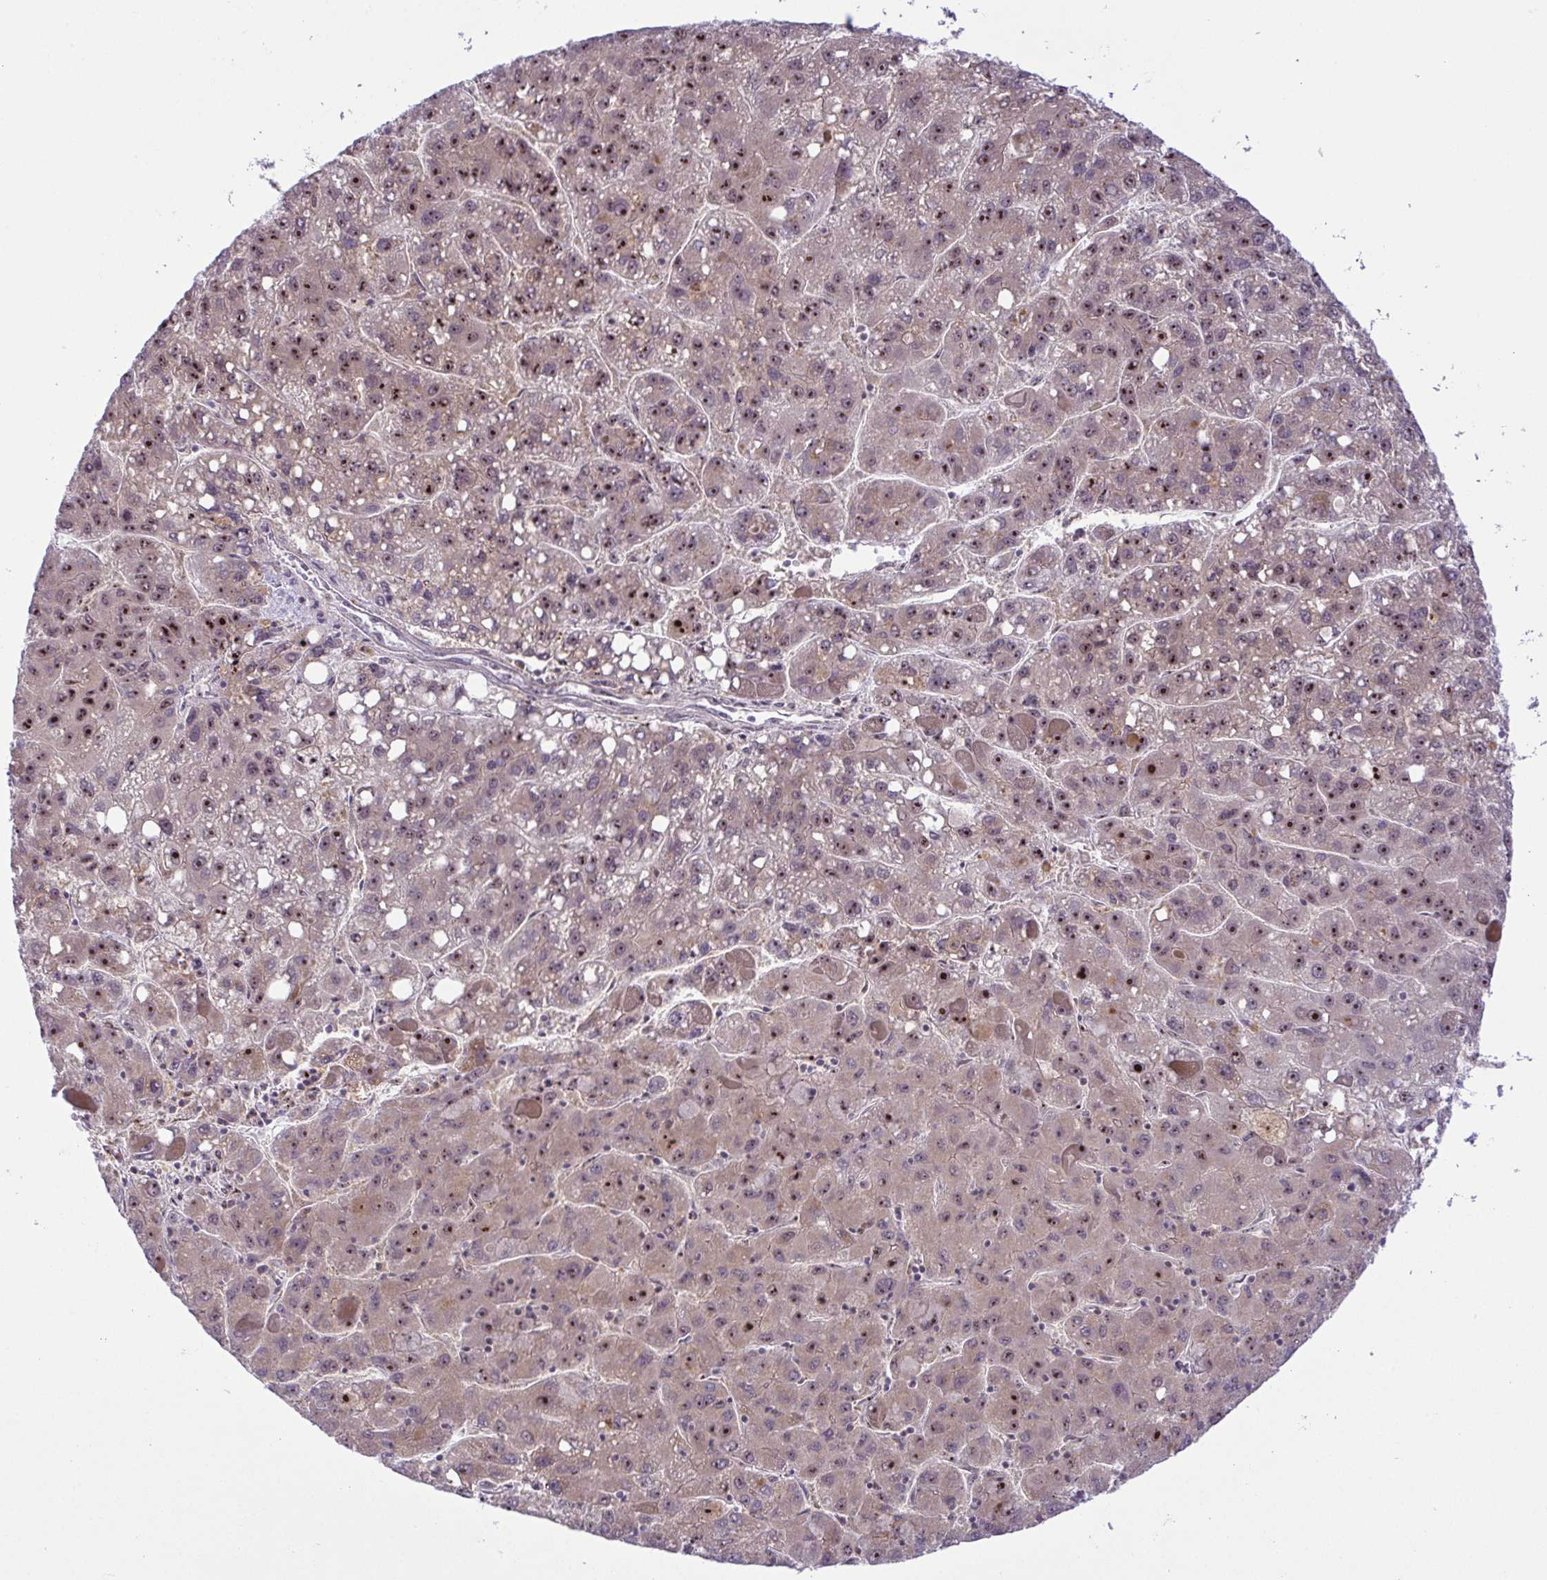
{"staining": {"intensity": "moderate", "quantity": "25%-75%", "location": "nuclear"}, "tissue": "liver cancer", "cell_type": "Tumor cells", "image_type": "cancer", "snomed": [{"axis": "morphology", "description": "Carcinoma, Hepatocellular, NOS"}, {"axis": "topography", "description": "Liver"}], "caption": "Immunohistochemistry staining of hepatocellular carcinoma (liver), which demonstrates medium levels of moderate nuclear staining in about 25%-75% of tumor cells indicating moderate nuclear protein expression. The staining was performed using DAB (brown) for protein detection and nuclei were counterstained in hematoxylin (blue).", "gene": "RSL24D1", "patient": {"sex": "female", "age": 82}}